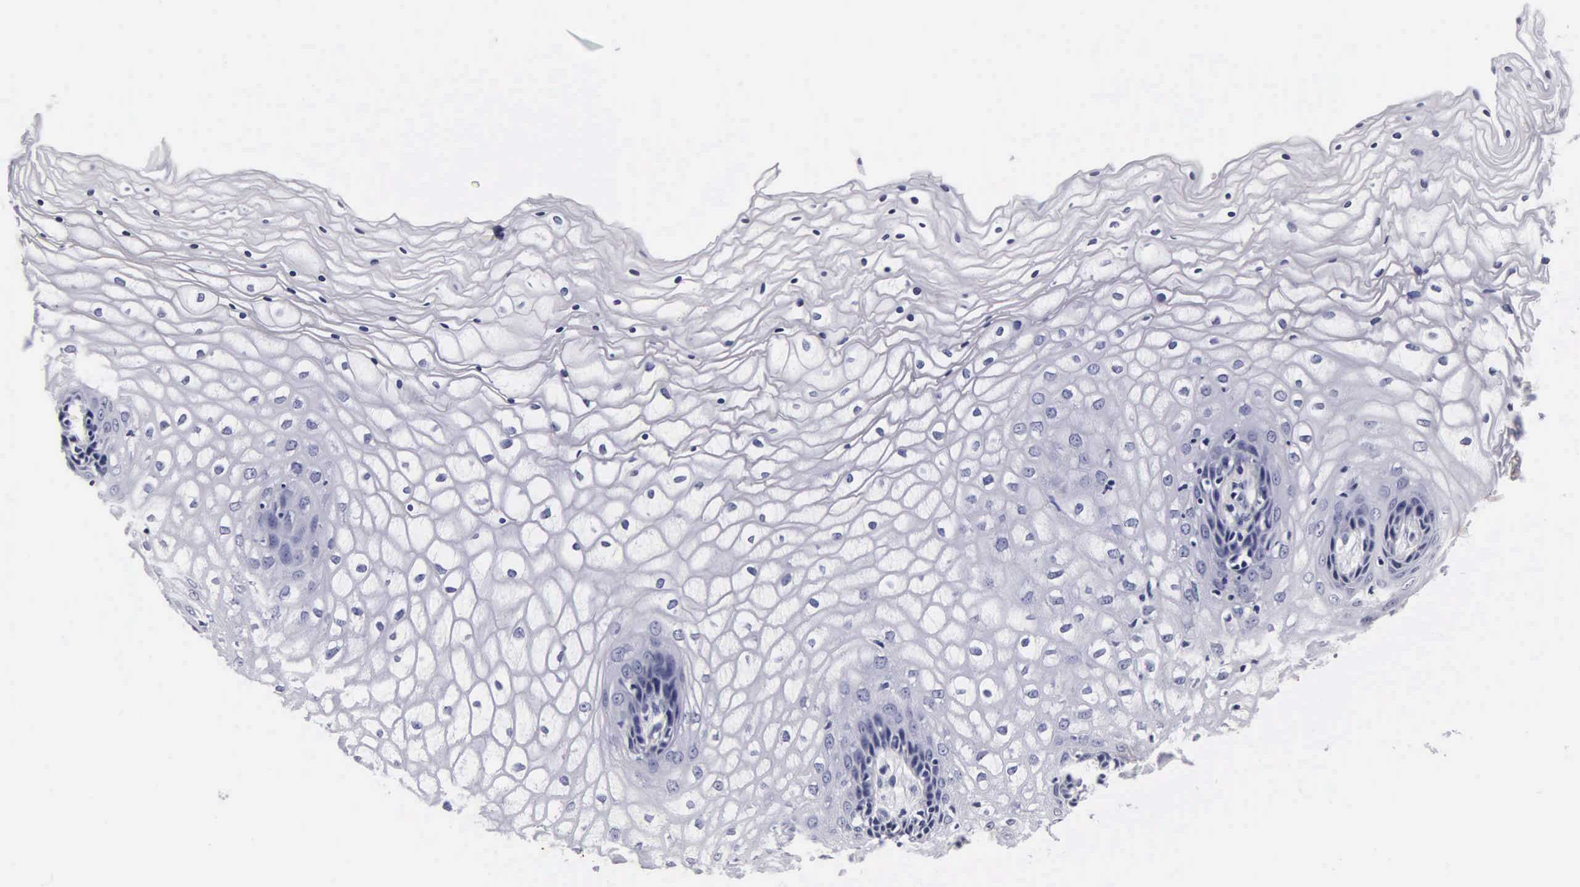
{"staining": {"intensity": "negative", "quantity": "none", "location": "none"}, "tissue": "vagina", "cell_type": "Squamous epithelial cells", "image_type": "normal", "snomed": [{"axis": "morphology", "description": "Normal tissue, NOS"}, {"axis": "topography", "description": "Vagina"}], "caption": "The immunohistochemistry (IHC) photomicrograph has no significant positivity in squamous epithelial cells of vagina. The staining is performed using DAB brown chromogen with nuclei counter-stained in using hematoxylin.", "gene": "KRT18", "patient": {"sex": "female", "age": 34}}